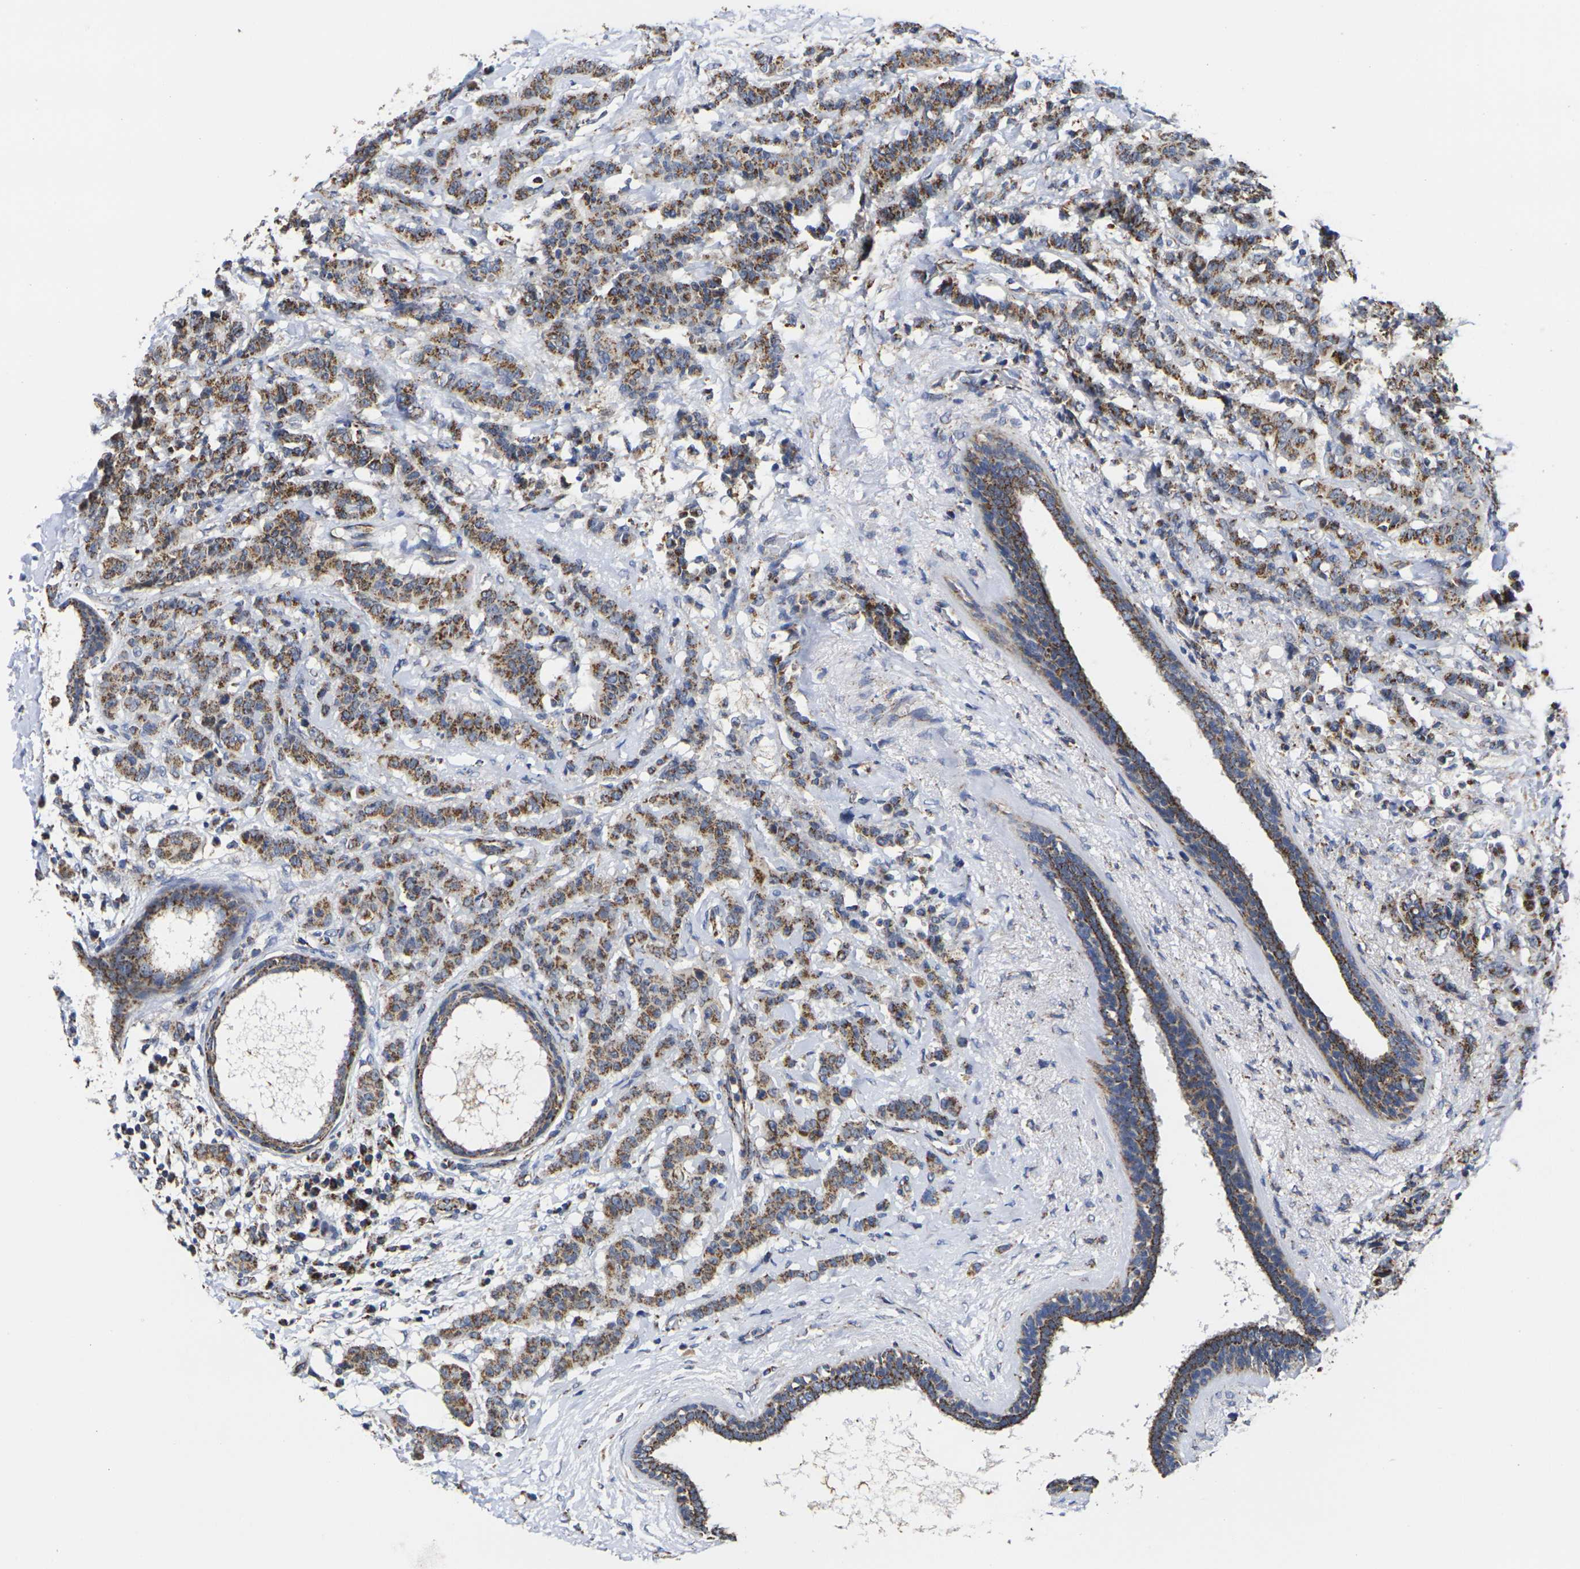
{"staining": {"intensity": "strong", "quantity": ">75%", "location": "cytoplasmic/membranous"}, "tissue": "breast cancer", "cell_type": "Tumor cells", "image_type": "cancer", "snomed": [{"axis": "morphology", "description": "Duct carcinoma"}, {"axis": "topography", "description": "Breast"}], "caption": "The image exhibits a brown stain indicating the presence of a protein in the cytoplasmic/membranous of tumor cells in intraductal carcinoma (breast).", "gene": "P2RY11", "patient": {"sex": "female", "age": 40}}